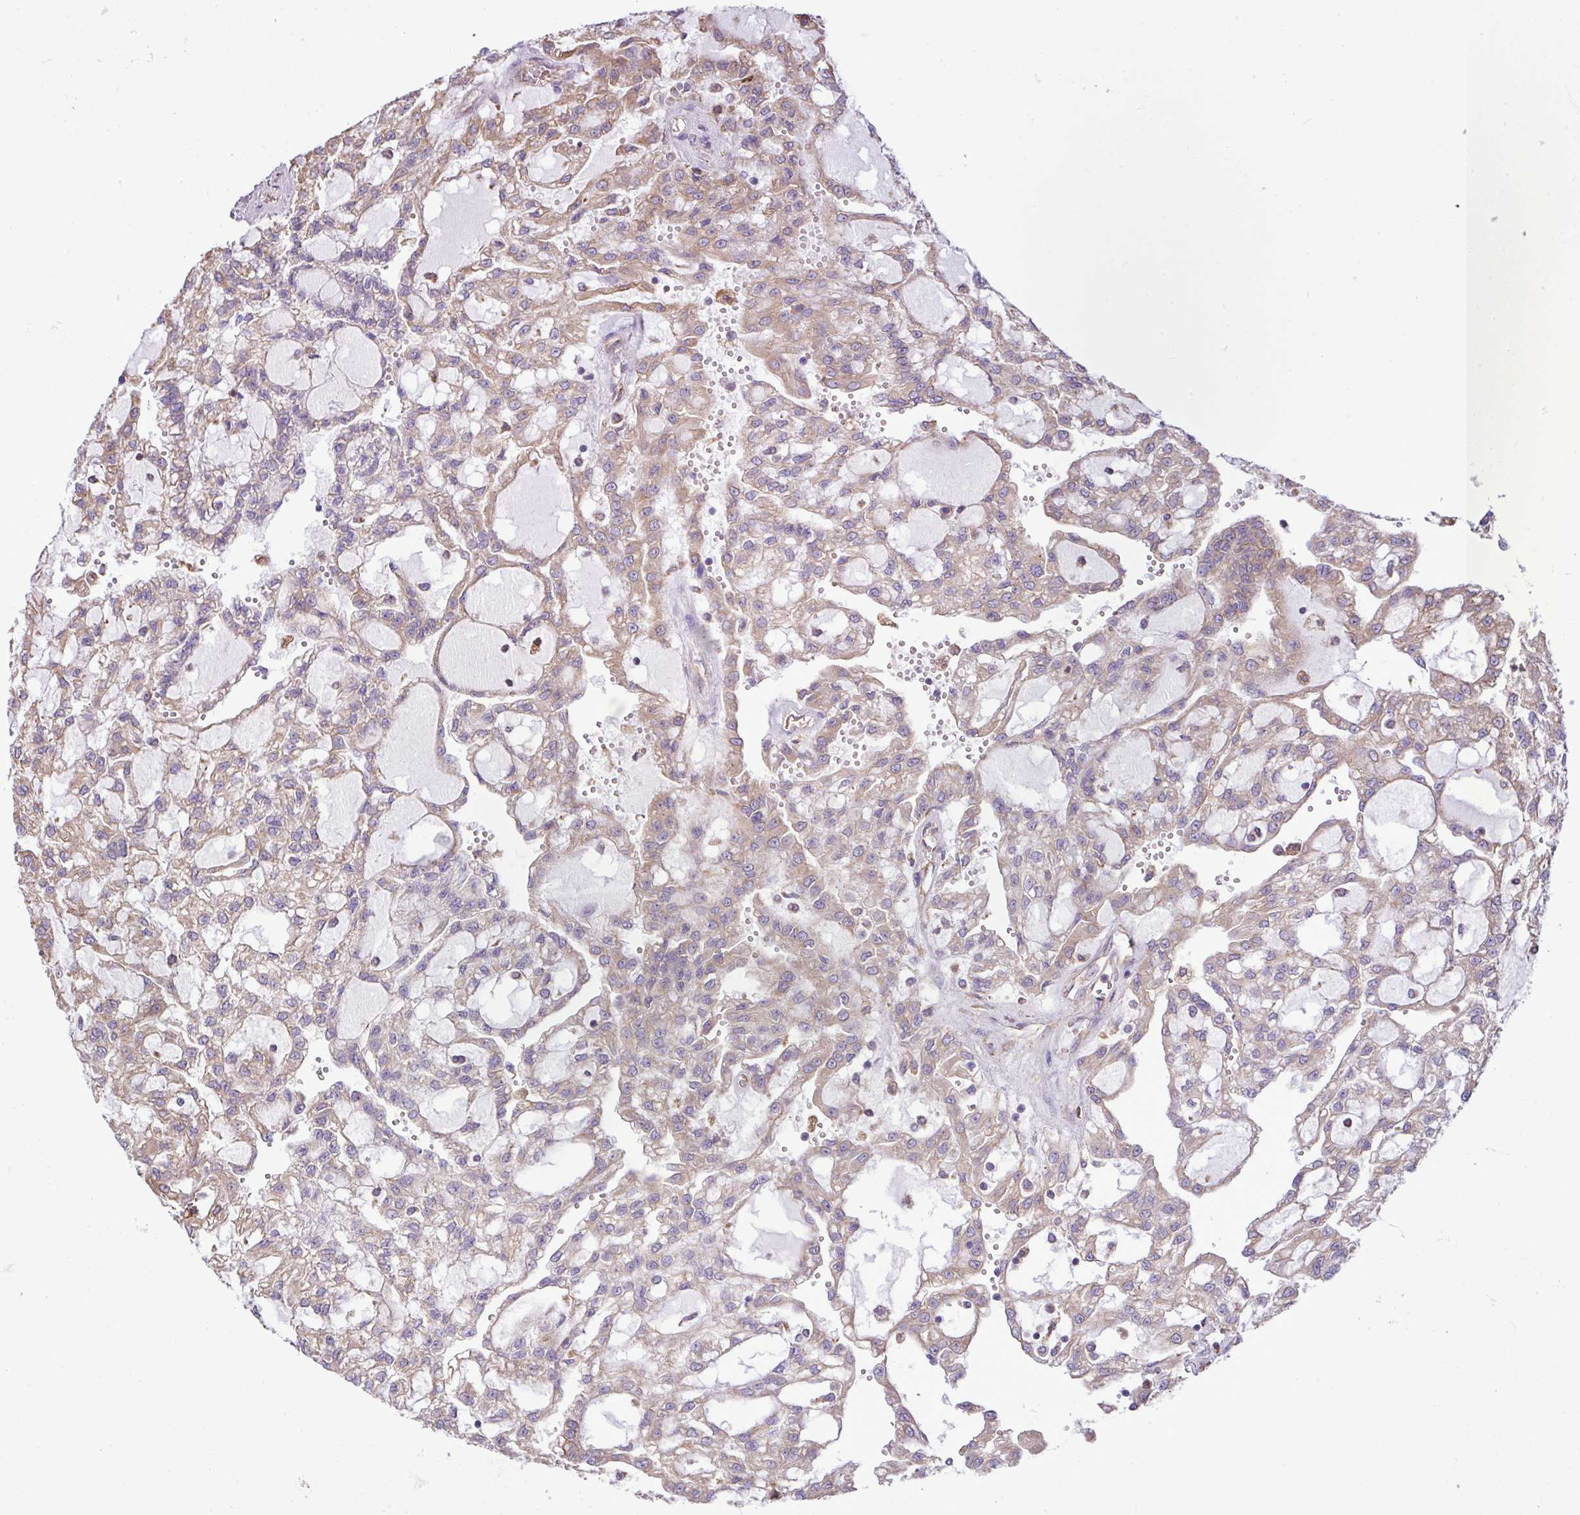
{"staining": {"intensity": "weak", "quantity": "25%-75%", "location": "cytoplasmic/membranous"}, "tissue": "renal cancer", "cell_type": "Tumor cells", "image_type": "cancer", "snomed": [{"axis": "morphology", "description": "Adenocarcinoma, NOS"}, {"axis": "topography", "description": "Kidney"}], "caption": "Approximately 25%-75% of tumor cells in adenocarcinoma (renal) display weak cytoplasmic/membranous protein expression as visualized by brown immunohistochemical staining.", "gene": "ZSCAN5A", "patient": {"sex": "male", "age": 63}}